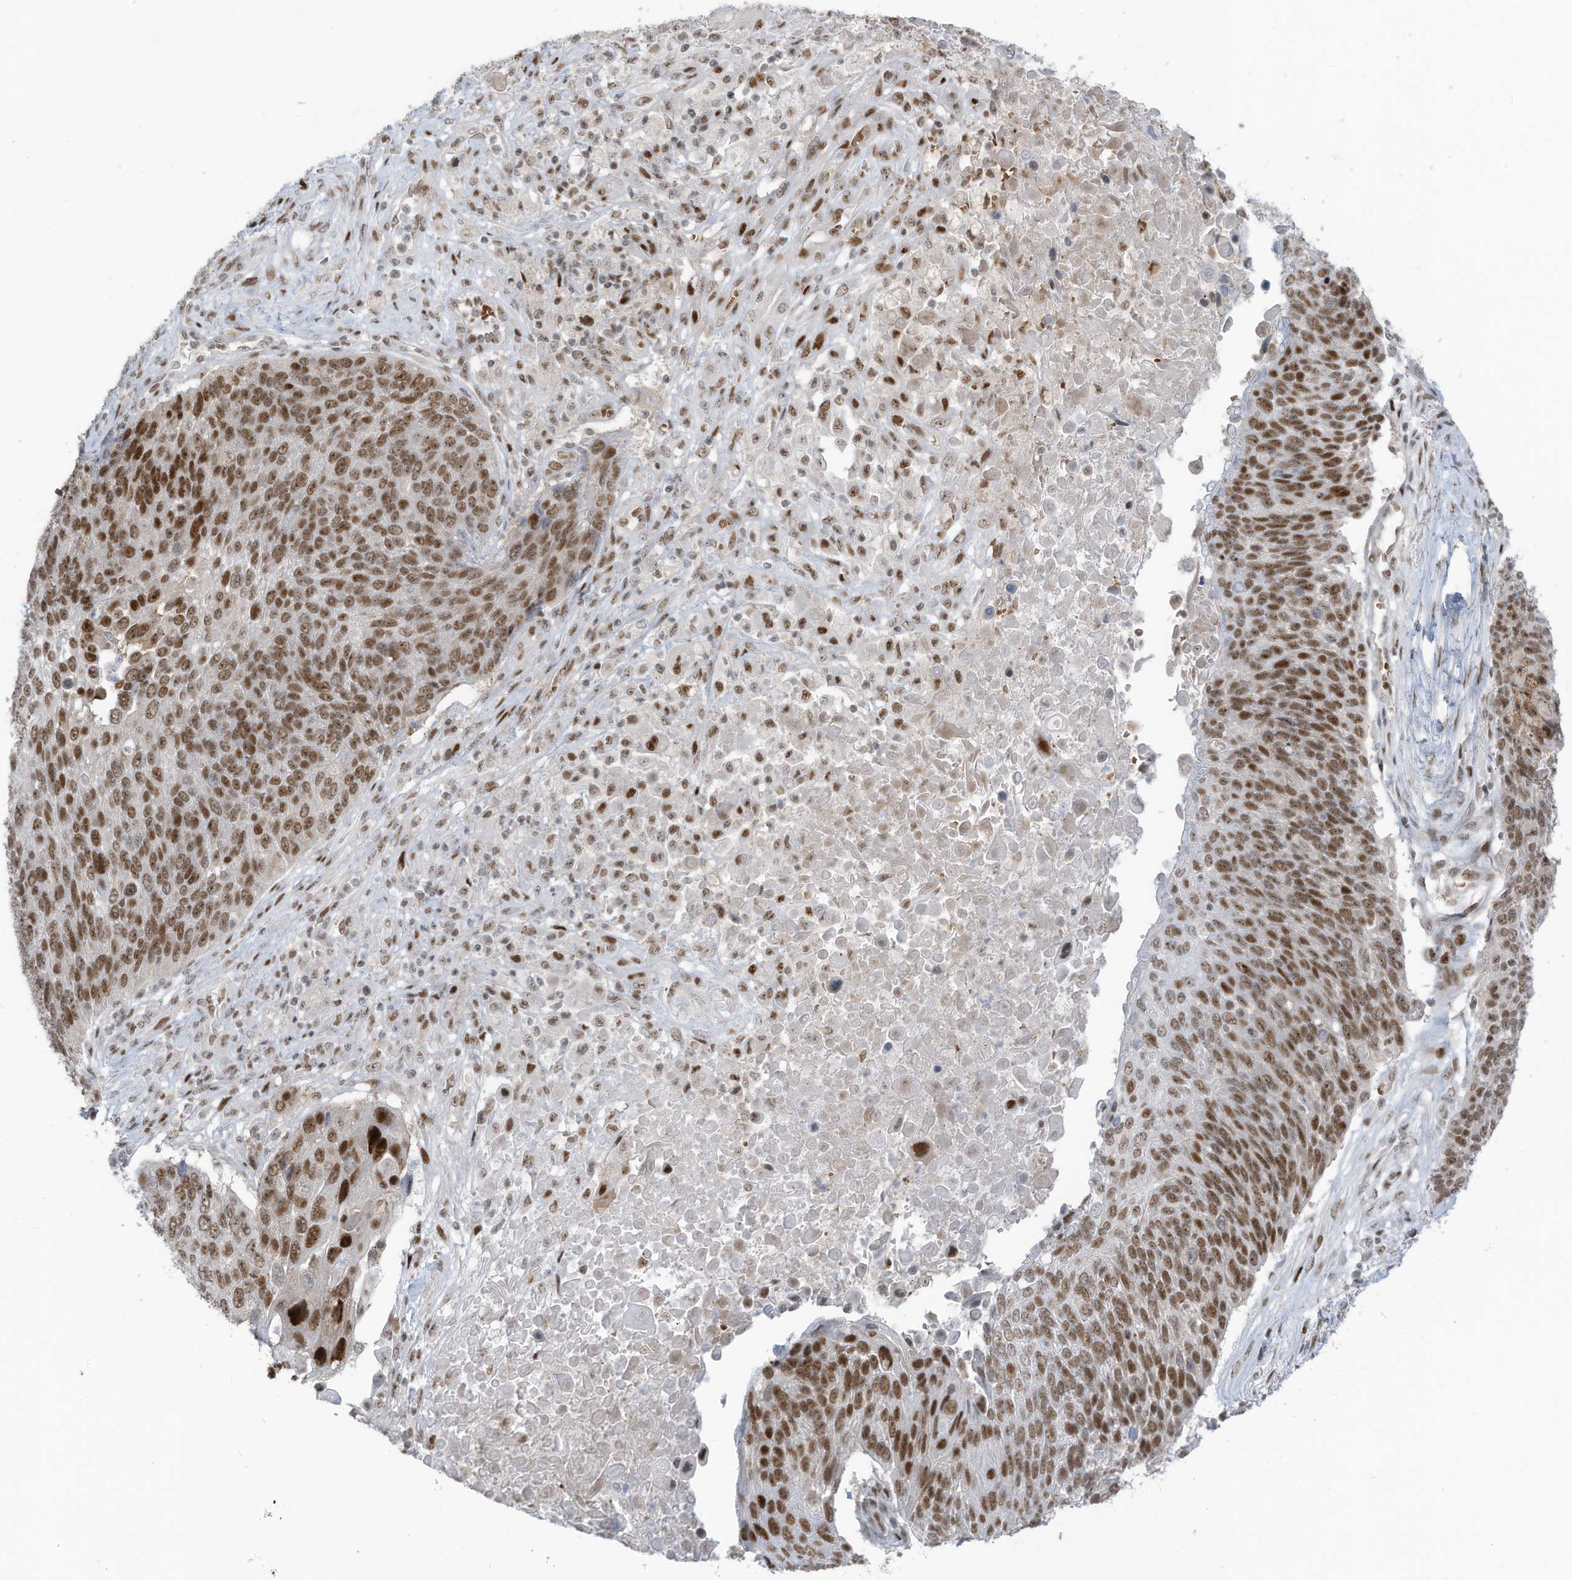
{"staining": {"intensity": "moderate", "quantity": ">75%", "location": "nuclear"}, "tissue": "lung cancer", "cell_type": "Tumor cells", "image_type": "cancer", "snomed": [{"axis": "morphology", "description": "Squamous cell carcinoma, NOS"}, {"axis": "topography", "description": "Lung"}], "caption": "Lung cancer (squamous cell carcinoma) tissue reveals moderate nuclear positivity in approximately >75% of tumor cells", "gene": "ZCWPW2", "patient": {"sex": "male", "age": 66}}